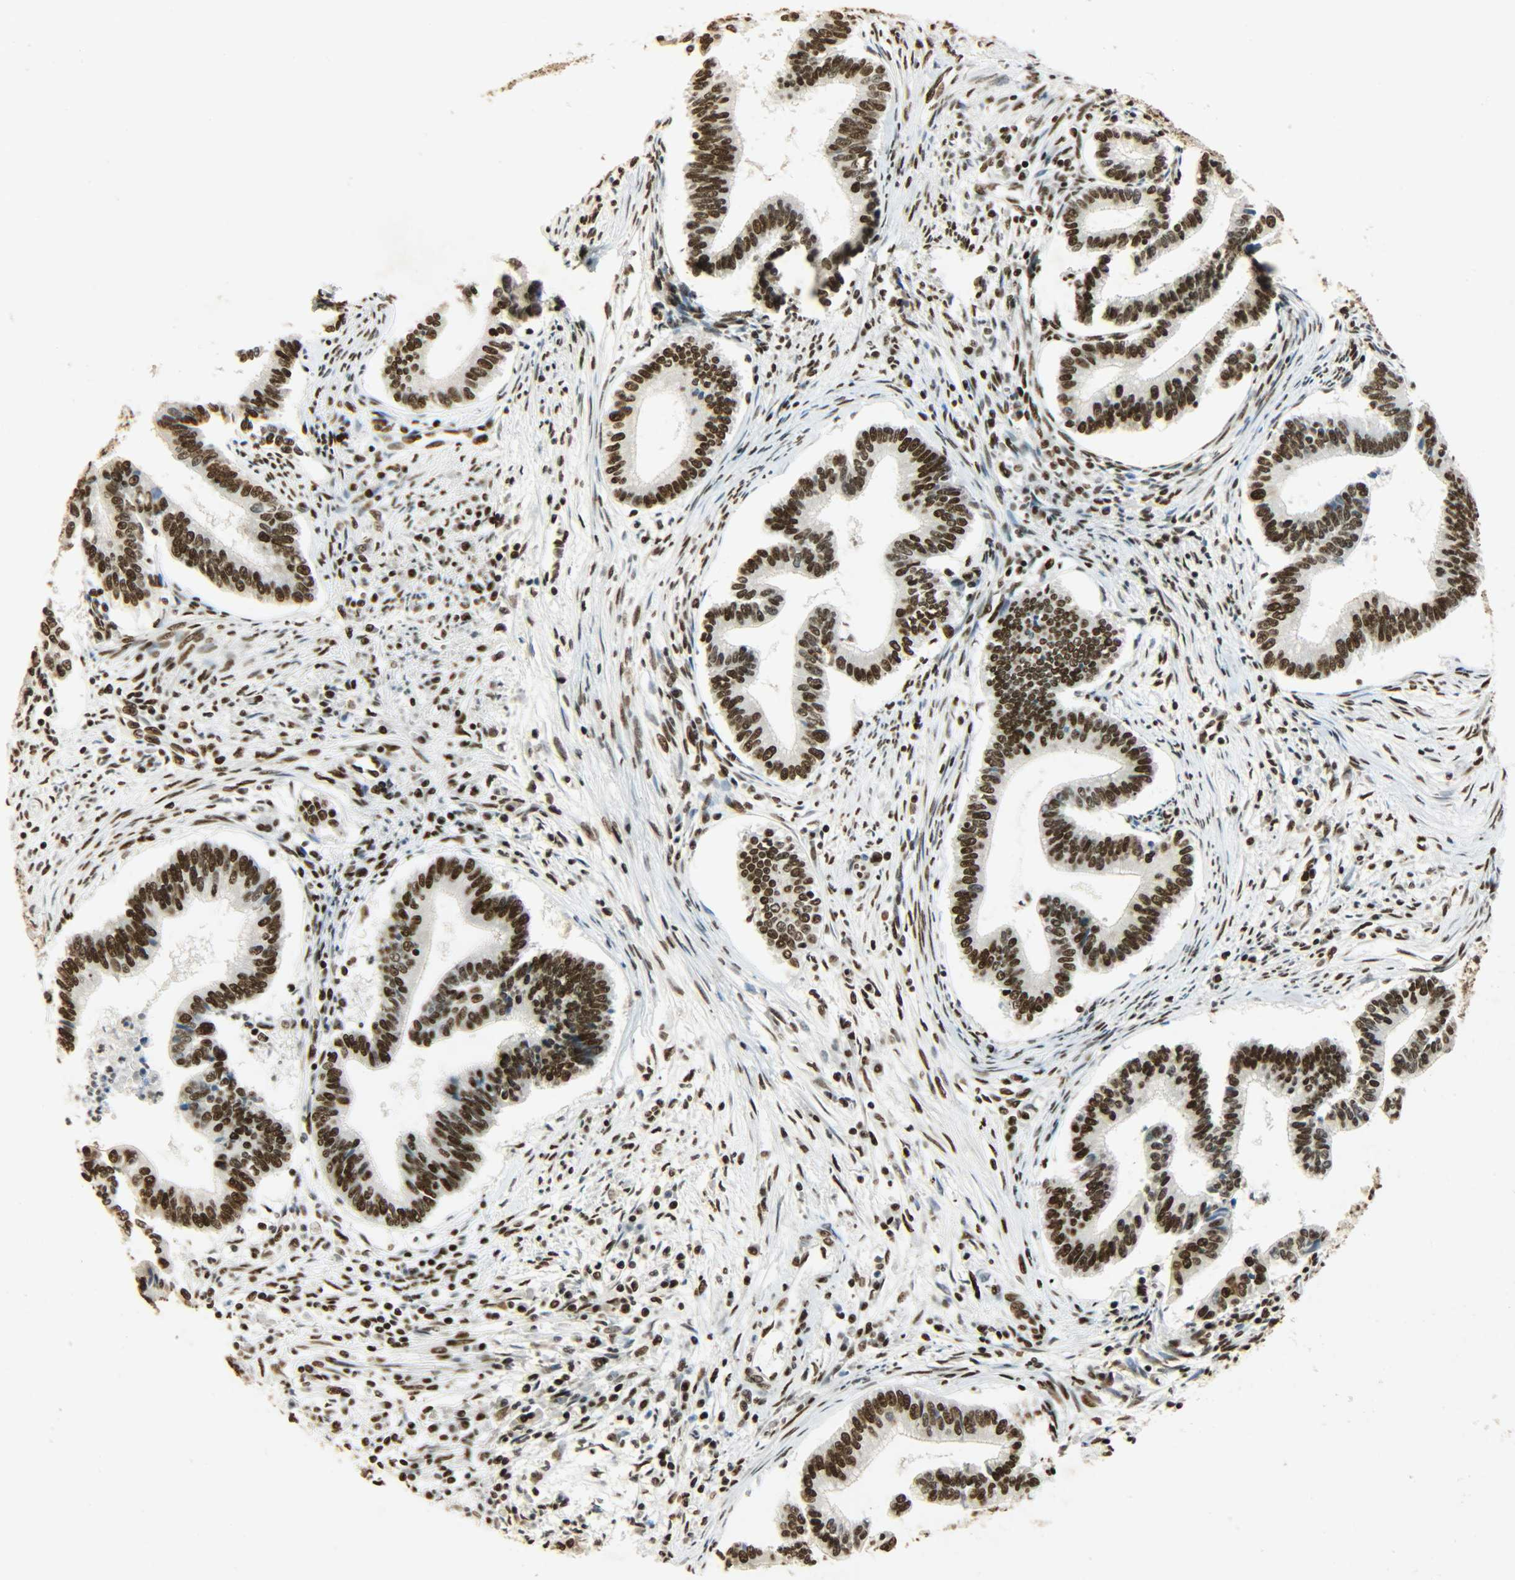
{"staining": {"intensity": "strong", "quantity": ">75%", "location": "nuclear"}, "tissue": "cervical cancer", "cell_type": "Tumor cells", "image_type": "cancer", "snomed": [{"axis": "morphology", "description": "Adenocarcinoma, NOS"}, {"axis": "topography", "description": "Cervix"}], "caption": "This image demonstrates cervical adenocarcinoma stained with IHC to label a protein in brown. The nuclear of tumor cells show strong positivity for the protein. Nuclei are counter-stained blue.", "gene": "KHDRBS1", "patient": {"sex": "female", "age": 36}}